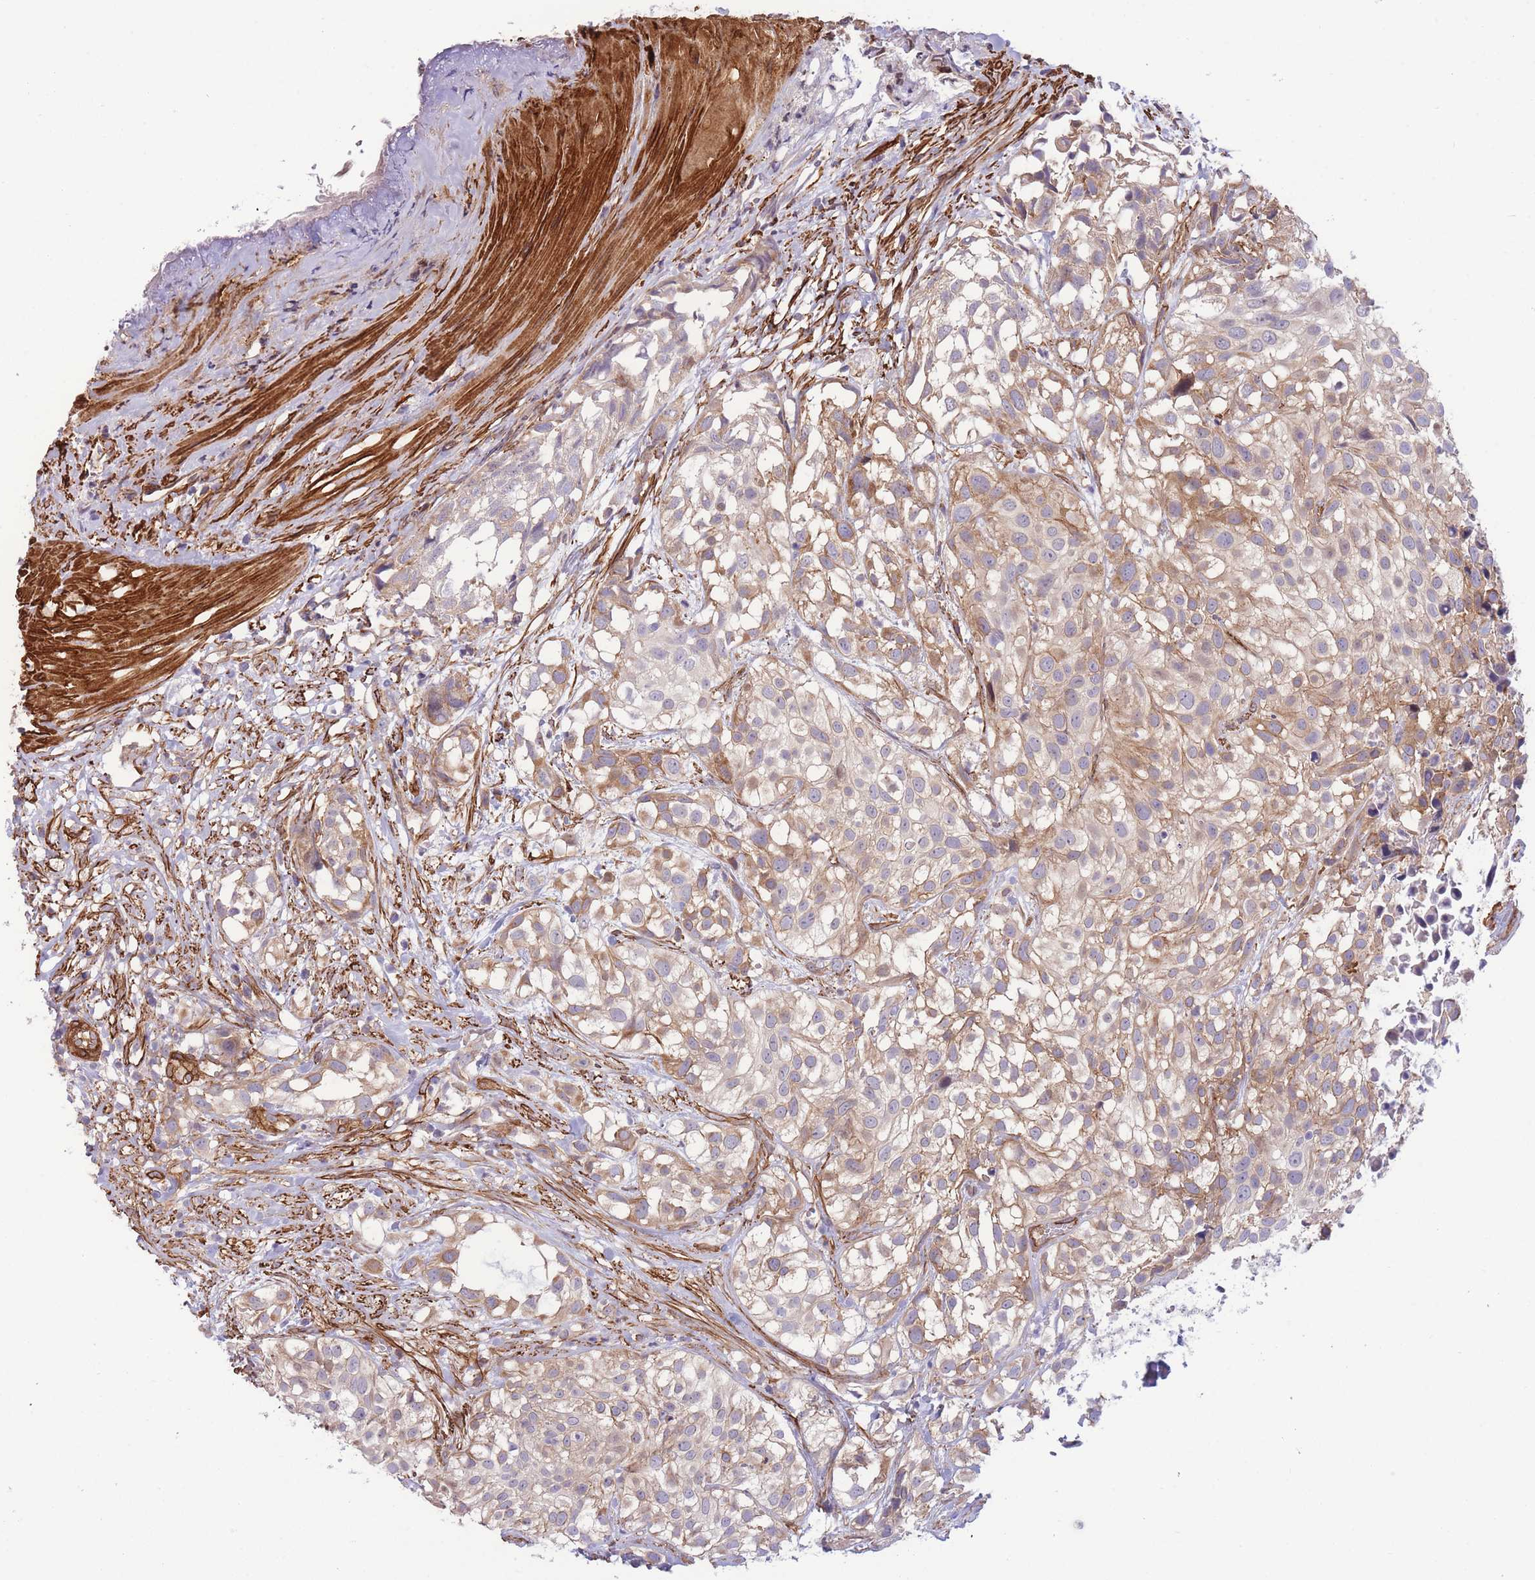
{"staining": {"intensity": "moderate", "quantity": ">75%", "location": "cytoplasmic/membranous"}, "tissue": "urothelial cancer", "cell_type": "Tumor cells", "image_type": "cancer", "snomed": [{"axis": "morphology", "description": "Urothelial carcinoma, High grade"}, {"axis": "topography", "description": "Urinary bladder"}], "caption": "Immunohistochemistry (IHC) histopathology image of neoplastic tissue: urothelial cancer stained using immunohistochemistry (IHC) exhibits medium levels of moderate protein expression localized specifically in the cytoplasmic/membranous of tumor cells, appearing as a cytoplasmic/membranous brown color.", "gene": "CDC25B", "patient": {"sex": "male", "age": 56}}